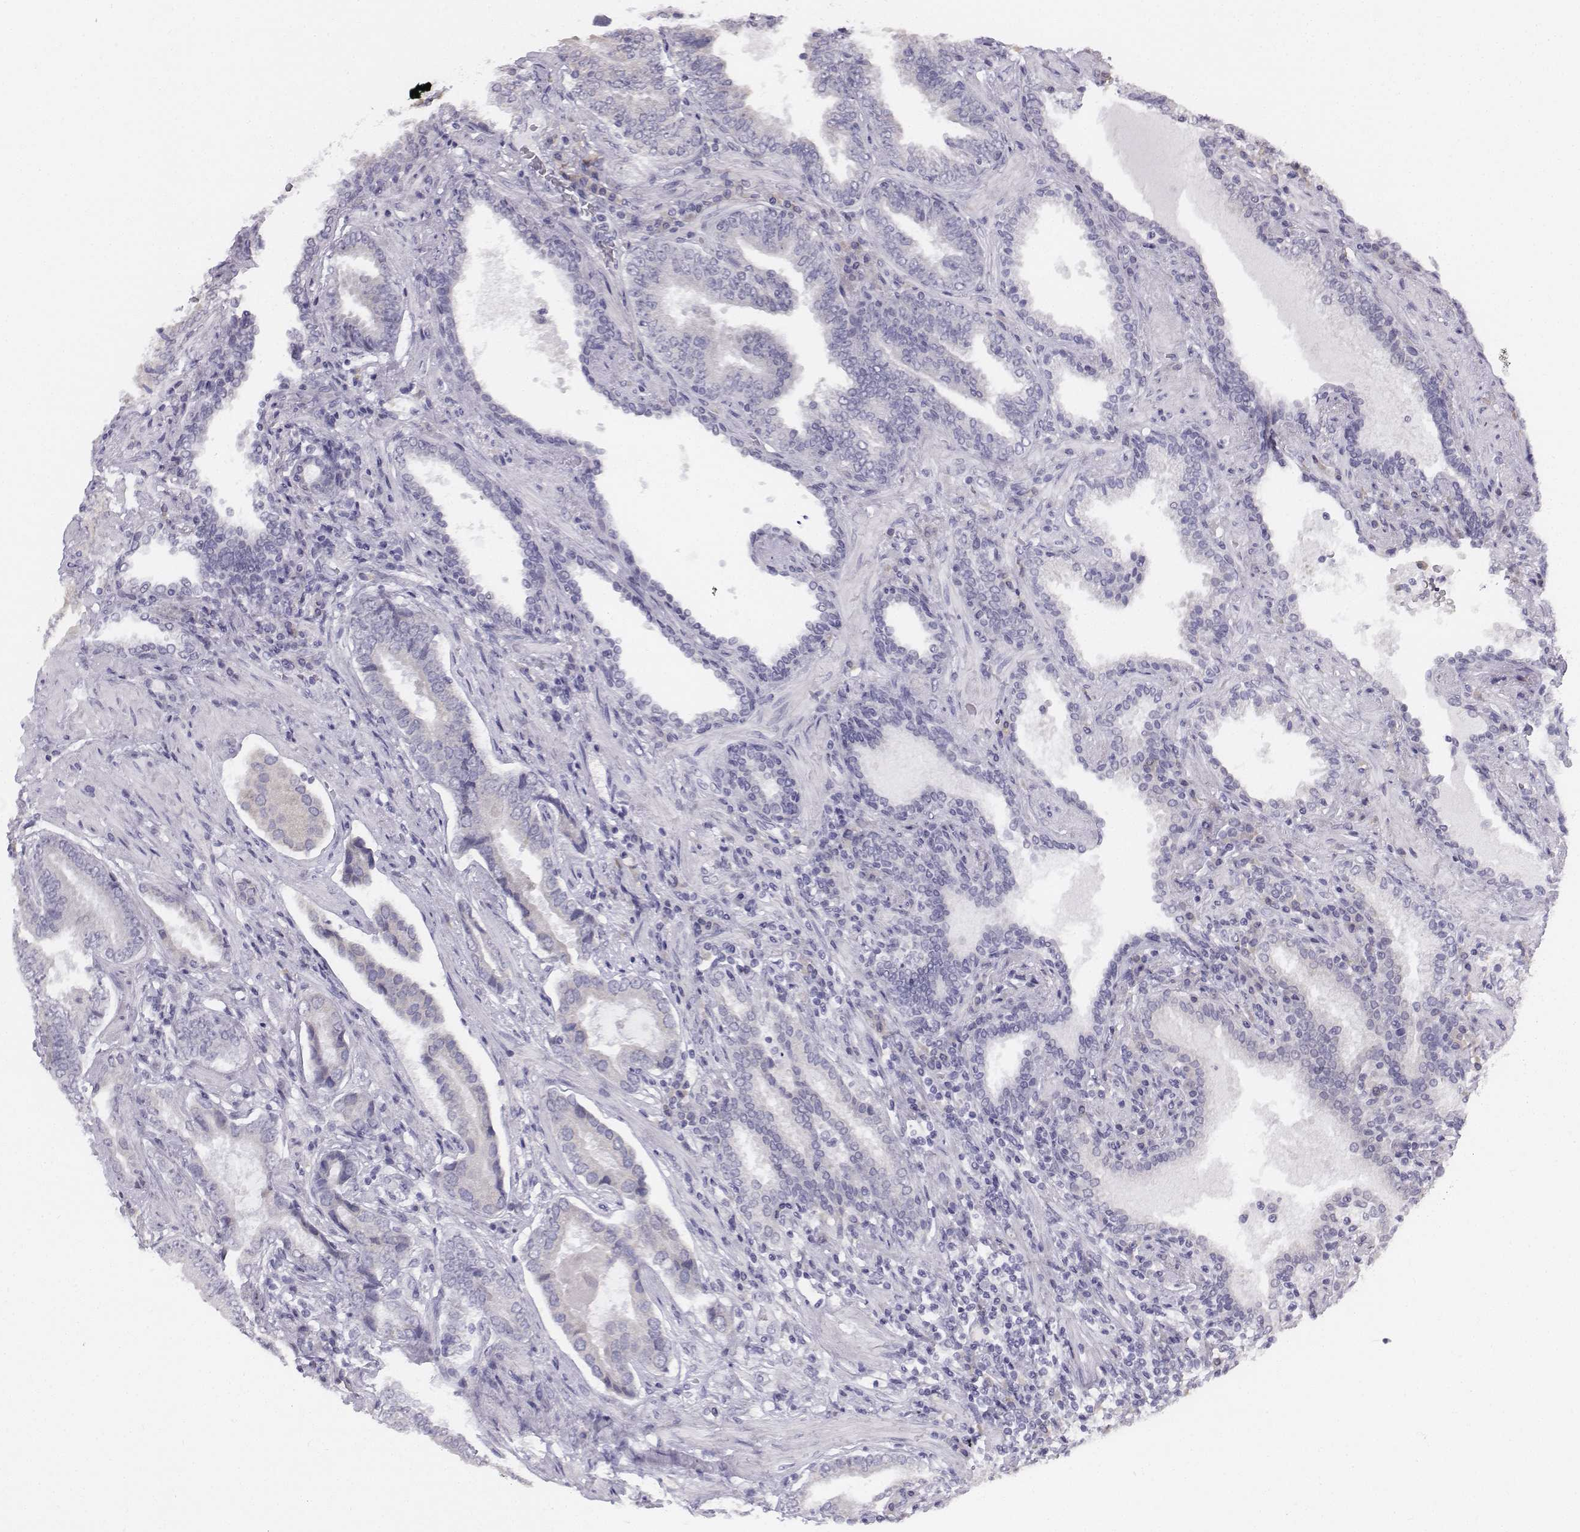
{"staining": {"intensity": "negative", "quantity": "none", "location": "none"}, "tissue": "prostate cancer", "cell_type": "Tumor cells", "image_type": "cancer", "snomed": [{"axis": "morphology", "description": "Adenocarcinoma, NOS"}, {"axis": "topography", "description": "Prostate"}], "caption": "Adenocarcinoma (prostate) stained for a protein using immunohistochemistry demonstrates no staining tumor cells.", "gene": "PENK", "patient": {"sex": "male", "age": 64}}